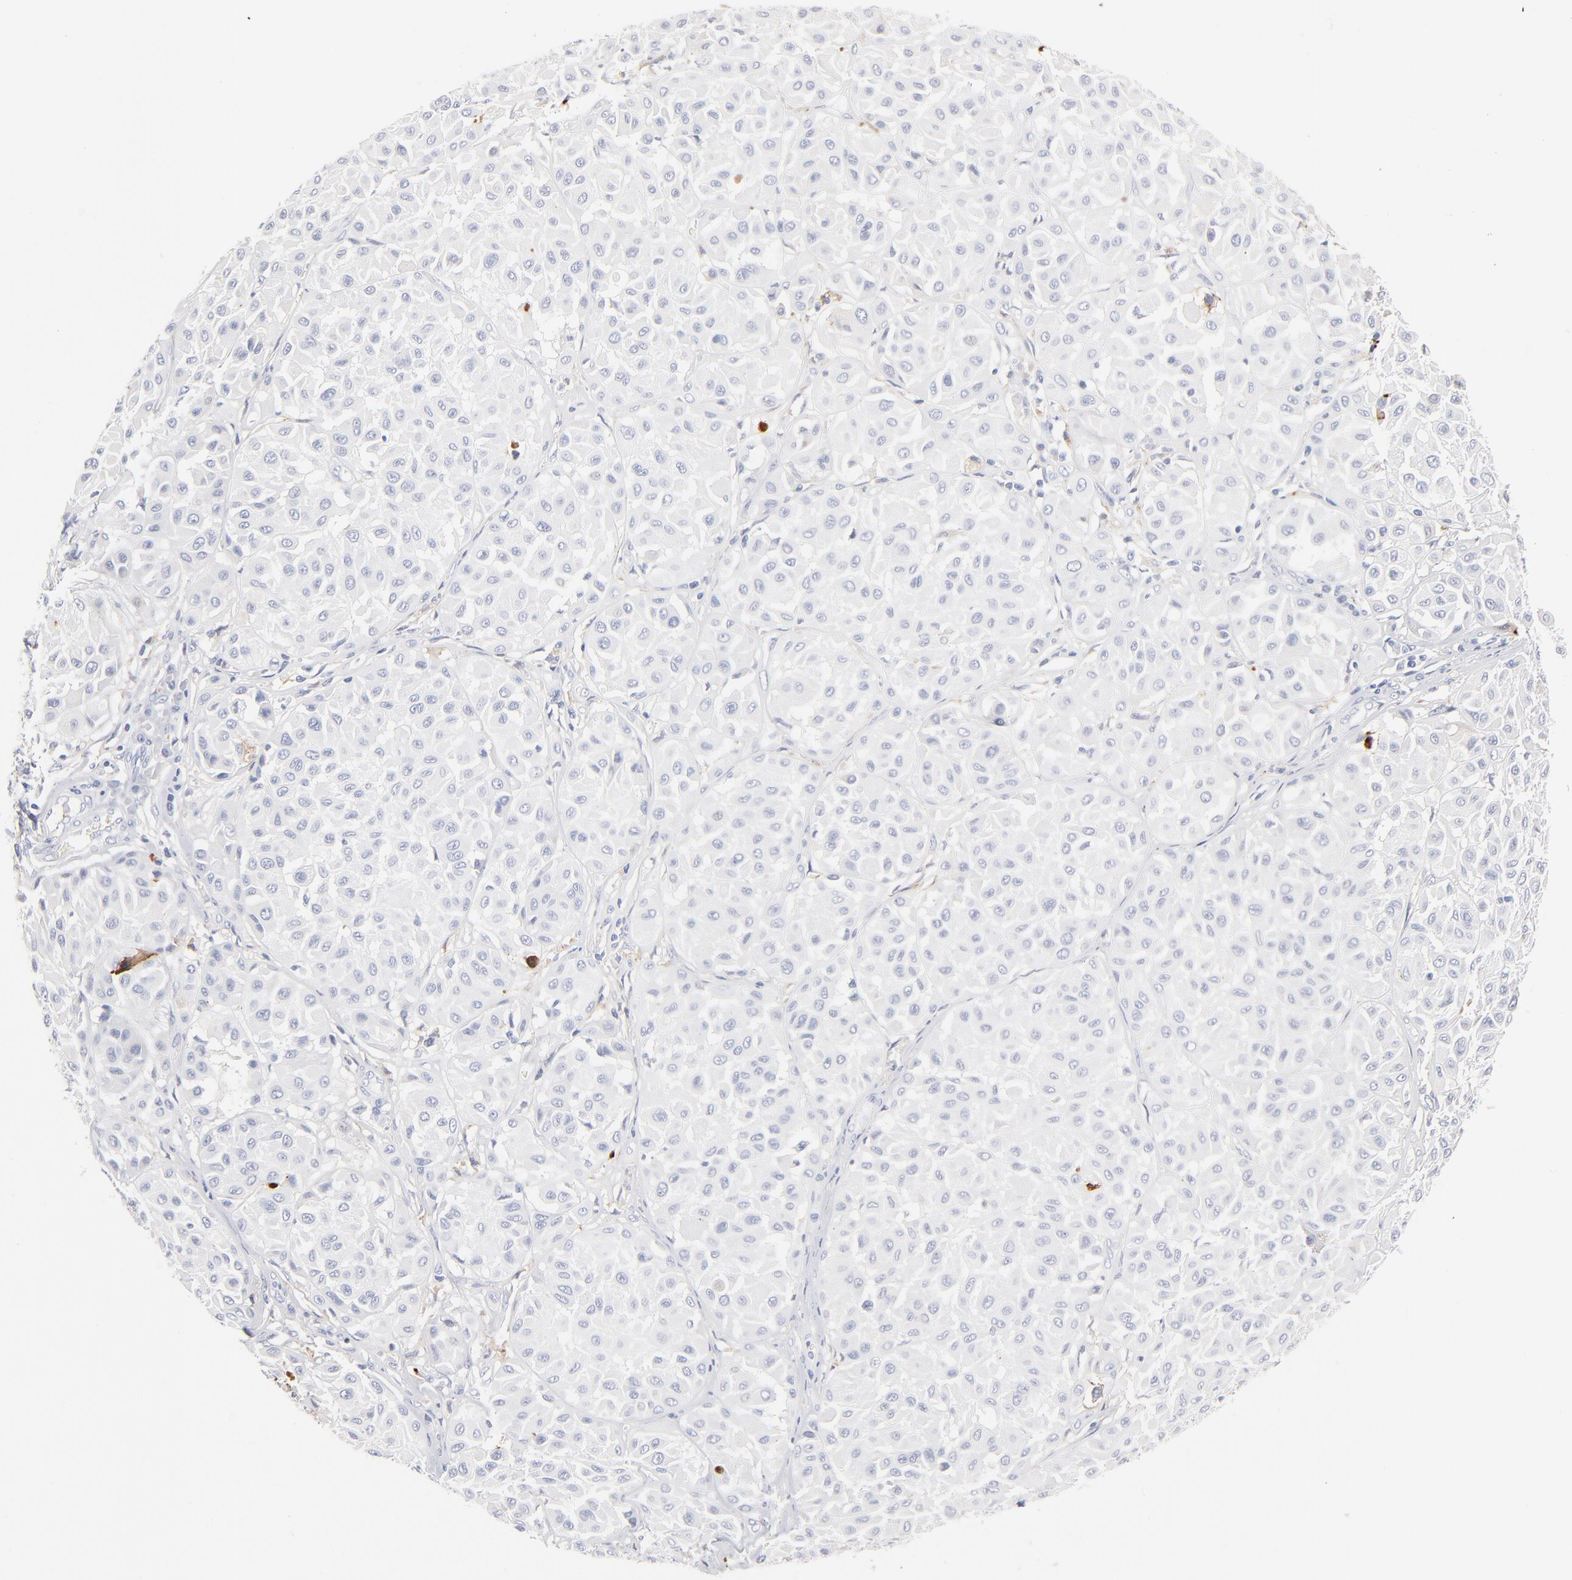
{"staining": {"intensity": "negative", "quantity": "none", "location": "none"}, "tissue": "melanoma", "cell_type": "Tumor cells", "image_type": "cancer", "snomed": [{"axis": "morphology", "description": "Malignant melanoma, Metastatic site"}, {"axis": "topography", "description": "Soft tissue"}], "caption": "Malignant melanoma (metastatic site) was stained to show a protein in brown. There is no significant staining in tumor cells. The staining is performed using DAB (3,3'-diaminobenzidine) brown chromogen with nuclei counter-stained in using hematoxylin.", "gene": "APOH", "patient": {"sex": "male", "age": 41}}